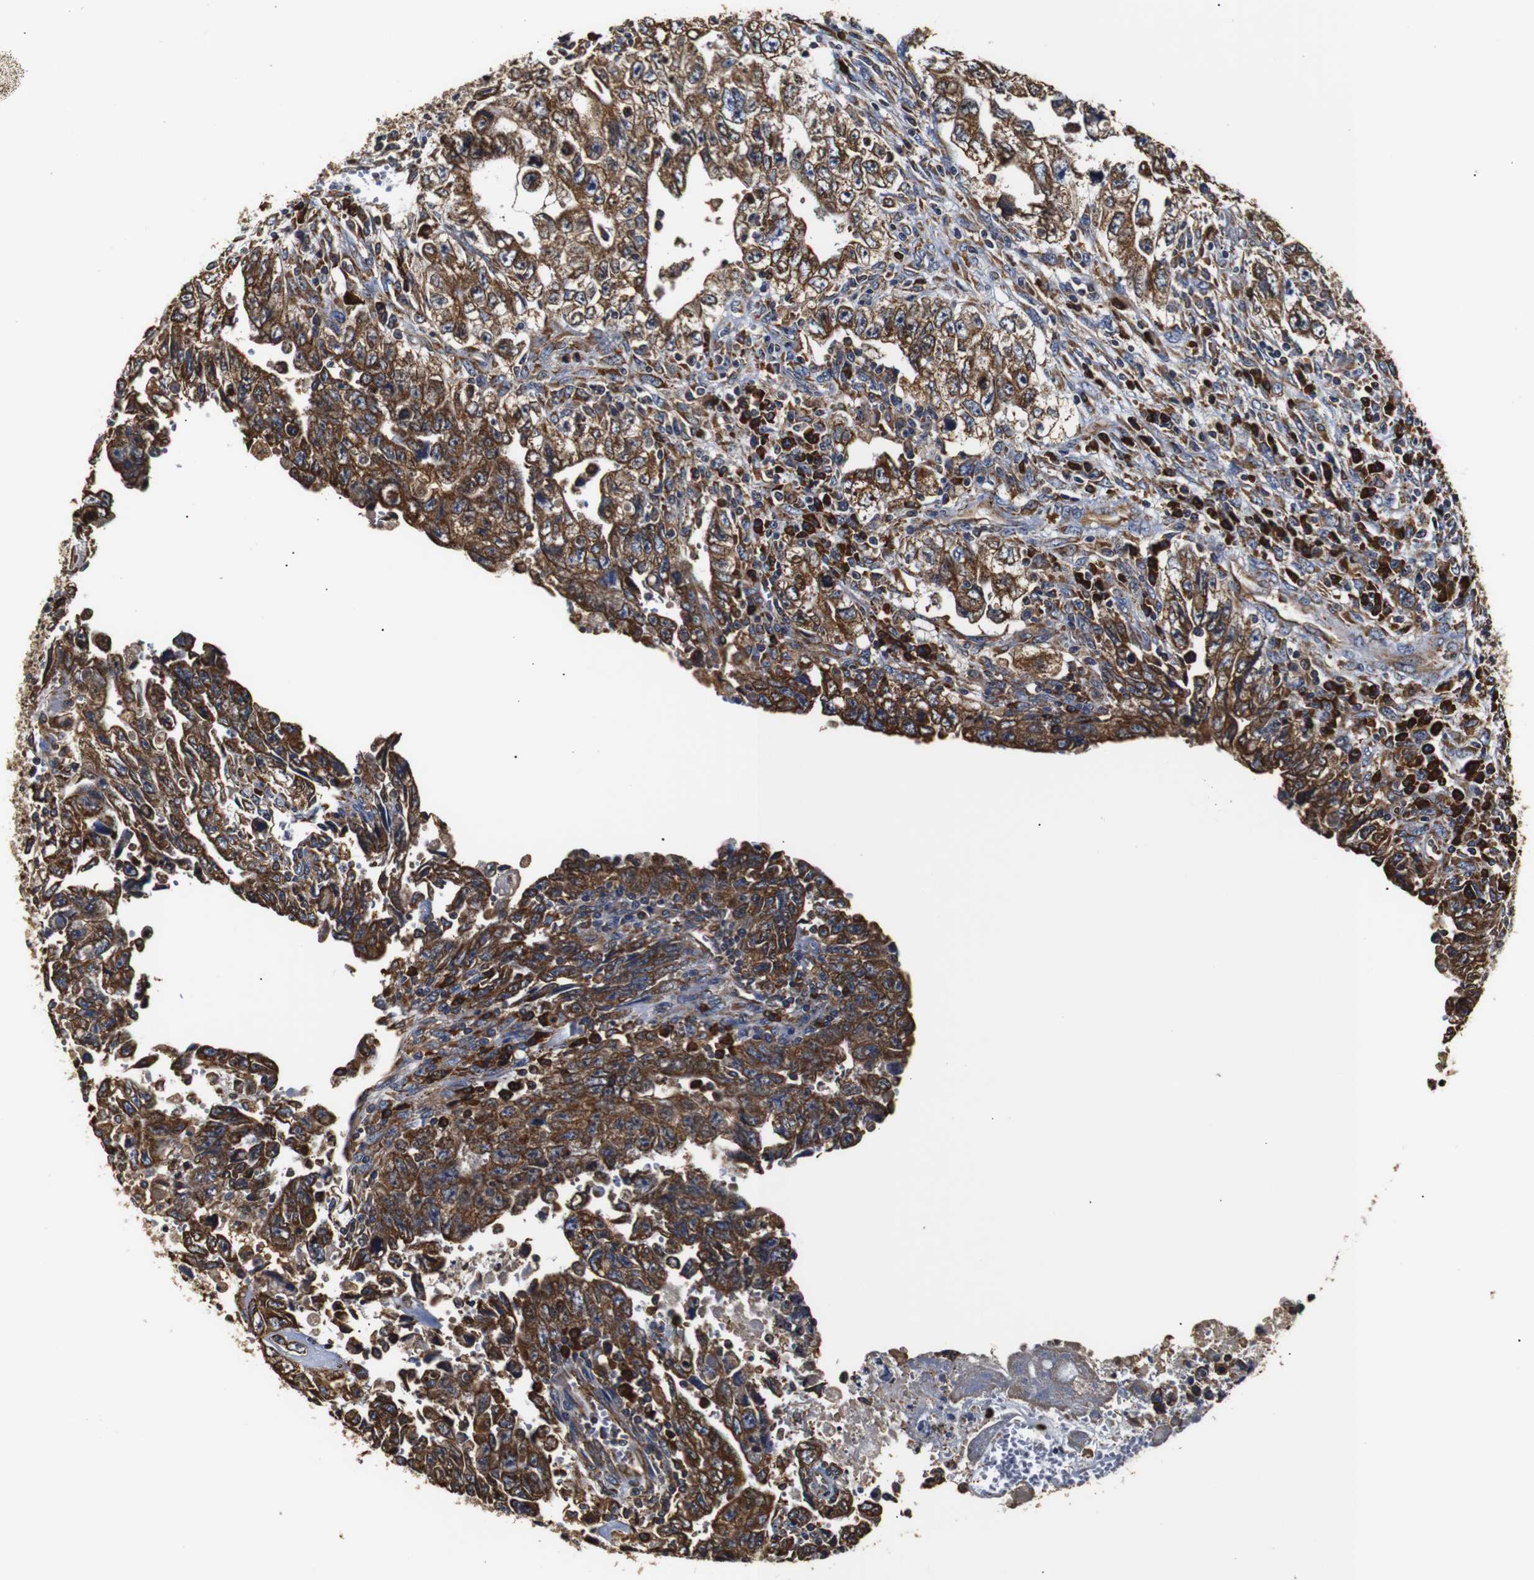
{"staining": {"intensity": "moderate", "quantity": ">75%", "location": "cytoplasmic/membranous"}, "tissue": "testis cancer", "cell_type": "Tumor cells", "image_type": "cancer", "snomed": [{"axis": "morphology", "description": "Carcinoma, Embryonal, NOS"}, {"axis": "topography", "description": "Testis"}], "caption": "This histopathology image shows testis cancer (embryonal carcinoma) stained with immunohistochemistry (IHC) to label a protein in brown. The cytoplasmic/membranous of tumor cells show moderate positivity for the protein. Nuclei are counter-stained blue.", "gene": "HHIP", "patient": {"sex": "male", "age": 28}}